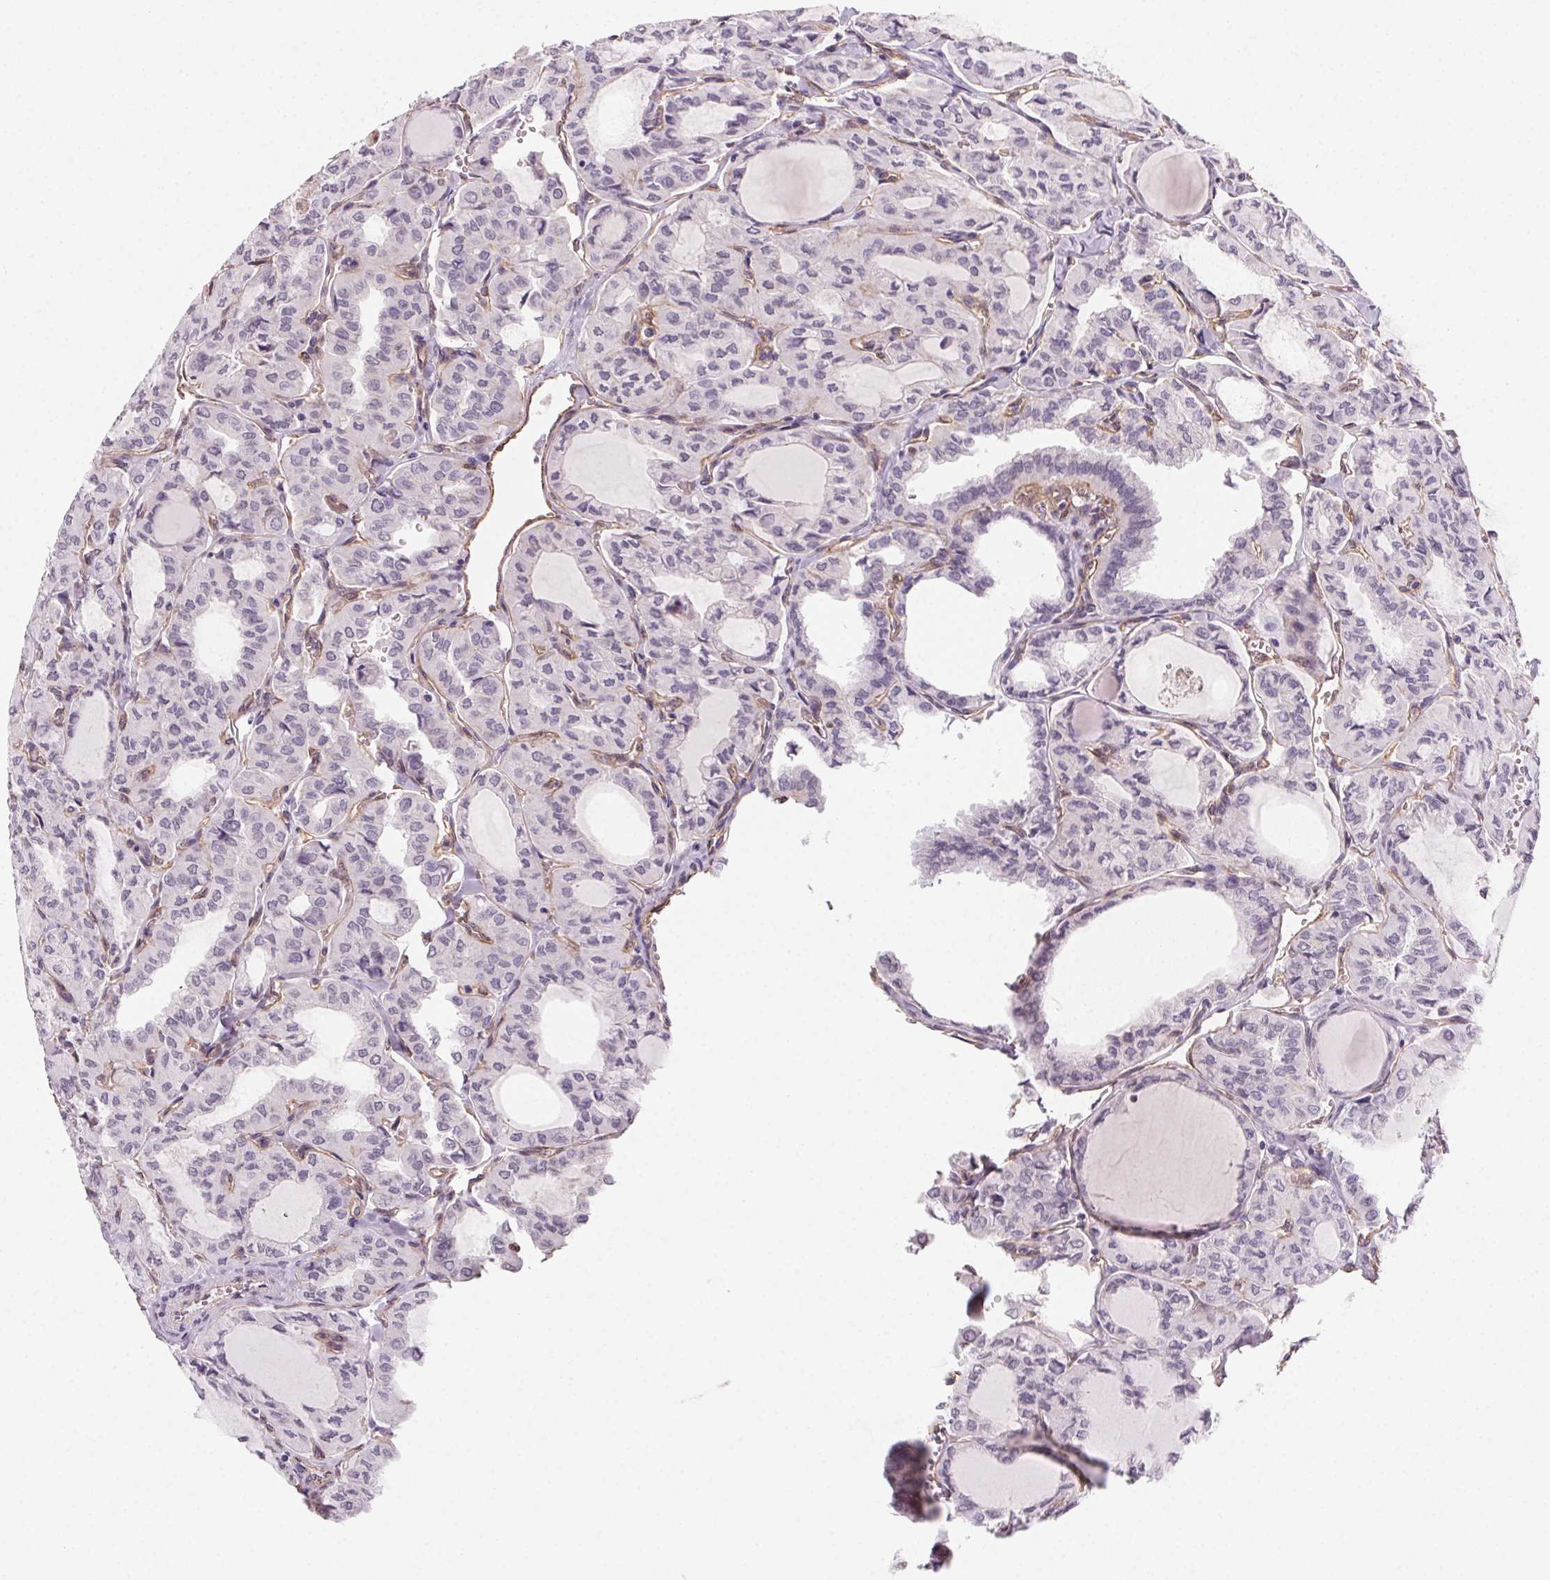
{"staining": {"intensity": "negative", "quantity": "none", "location": "none"}, "tissue": "thyroid cancer", "cell_type": "Tumor cells", "image_type": "cancer", "snomed": [{"axis": "morphology", "description": "Papillary adenocarcinoma, NOS"}, {"axis": "topography", "description": "Thyroid gland"}], "caption": "High power microscopy histopathology image of an immunohistochemistry micrograph of thyroid papillary adenocarcinoma, revealing no significant positivity in tumor cells.", "gene": "PLA2G4F", "patient": {"sex": "male", "age": 20}}